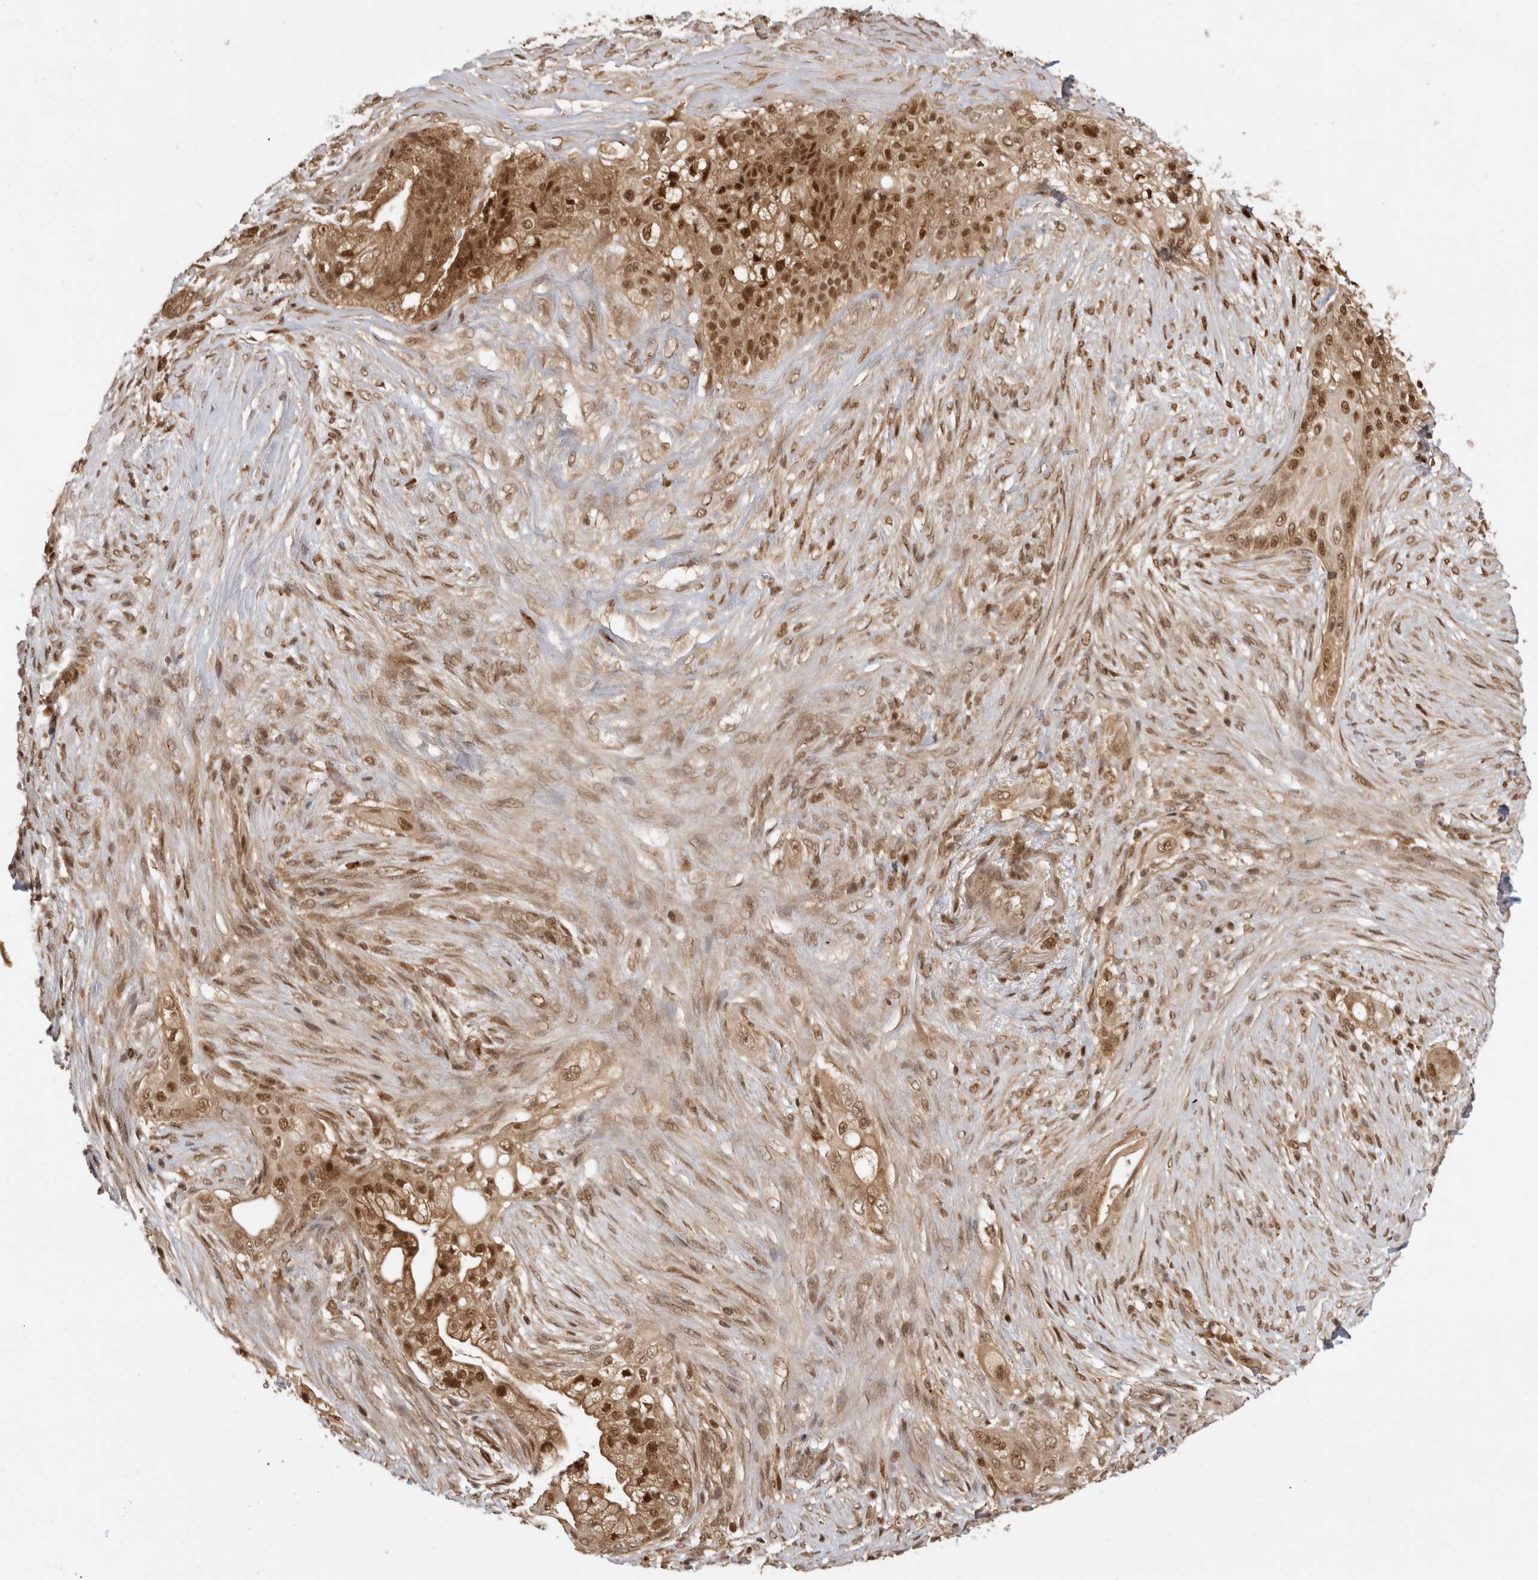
{"staining": {"intensity": "moderate", "quantity": ">75%", "location": "cytoplasmic/membranous,nuclear"}, "tissue": "pancreatic cancer", "cell_type": "Tumor cells", "image_type": "cancer", "snomed": [{"axis": "morphology", "description": "Adenocarcinoma, NOS"}, {"axis": "topography", "description": "Pancreas"}], "caption": "The immunohistochemical stain shows moderate cytoplasmic/membranous and nuclear expression in tumor cells of adenocarcinoma (pancreatic) tissue. The protein of interest is stained brown, and the nuclei are stained in blue (DAB (3,3'-diaminobenzidine) IHC with brightfield microscopy, high magnification).", "gene": "ADPRS", "patient": {"sex": "male", "age": 53}}